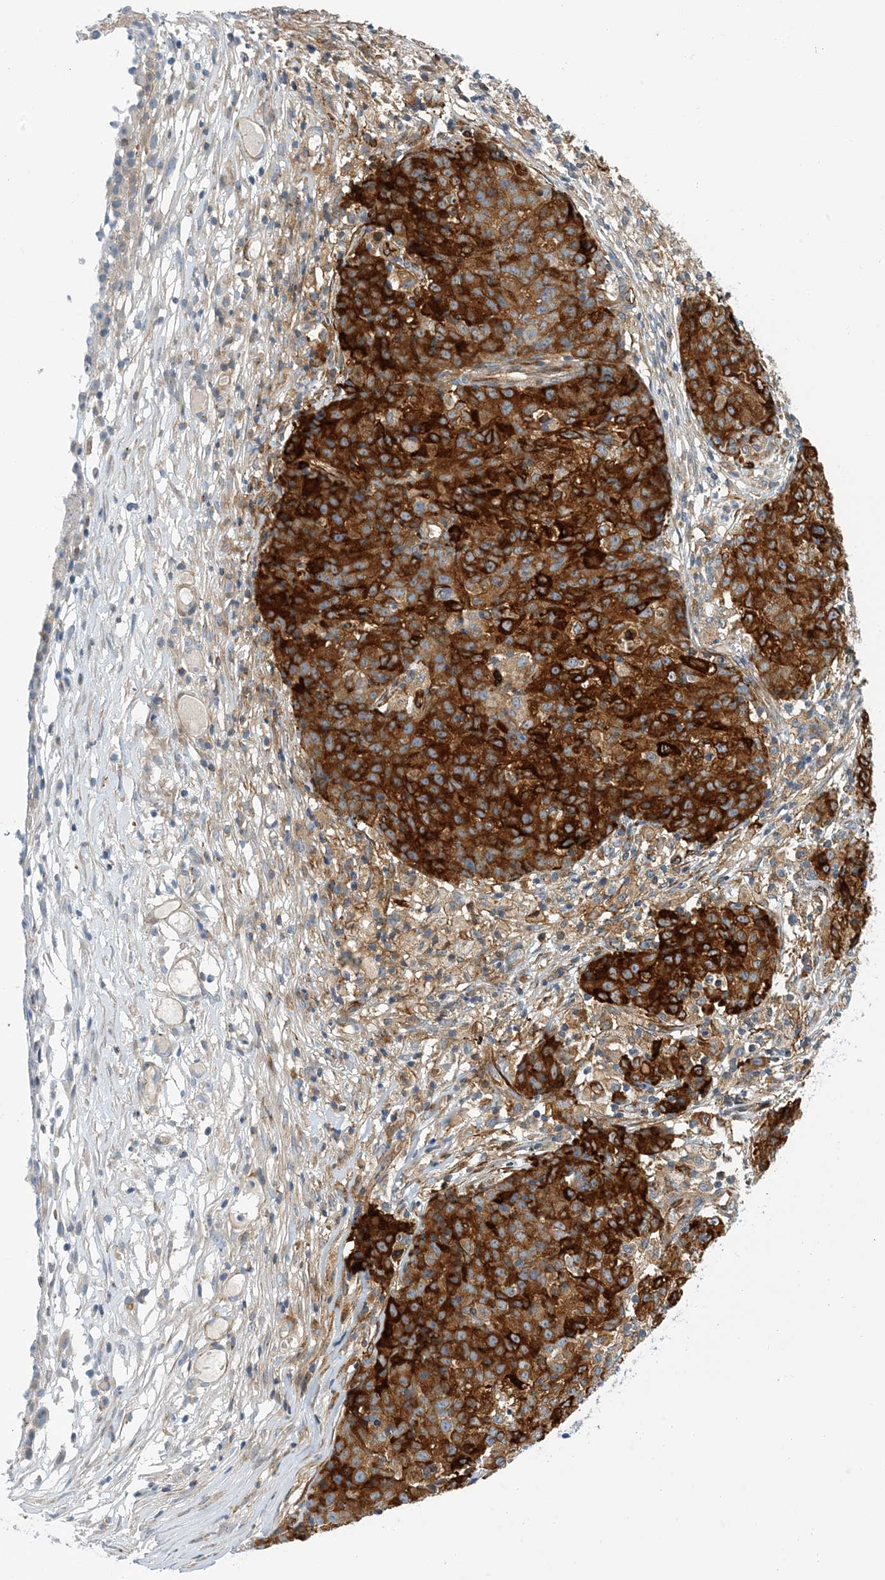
{"staining": {"intensity": "strong", "quantity": ">75%", "location": "cytoplasmic/membranous"}, "tissue": "ovarian cancer", "cell_type": "Tumor cells", "image_type": "cancer", "snomed": [{"axis": "morphology", "description": "Carcinoma, endometroid"}, {"axis": "topography", "description": "Ovary"}], "caption": "Ovarian cancer (endometroid carcinoma) tissue demonstrates strong cytoplasmic/membranous expression in about >75% of tumor cells The staining was performed using DAB (3,3'-diaminobenzidine), with brown indicating positive protein expression. Nuclei are stained blue with hematoxylin.", "gene": "PCDHA2", "patient": {"sex": "female", "age": 42}}